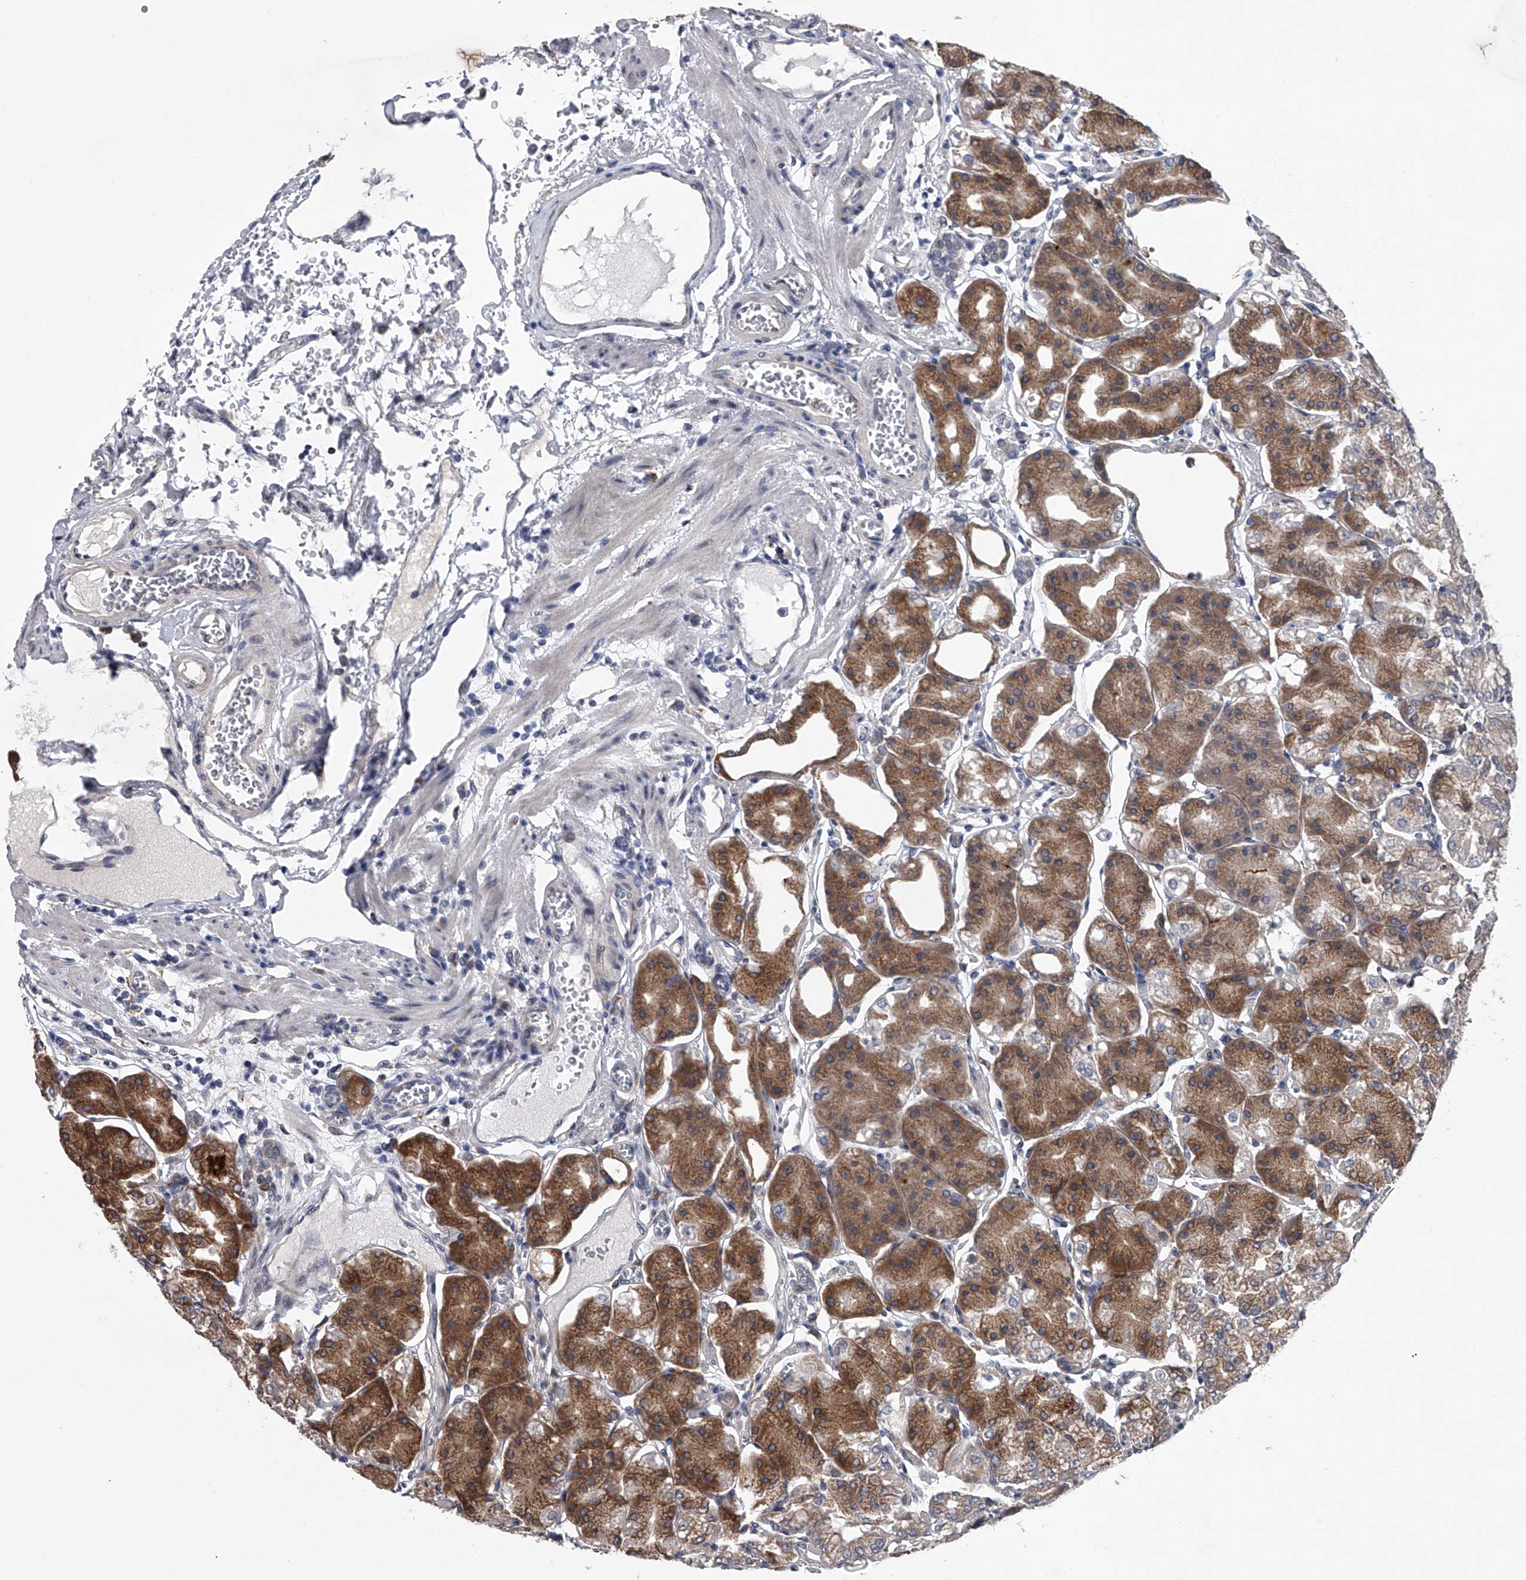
{"staining": {"intensity": "moderate", "quantity": ">75%", "location": "cytoplasmic/membranous"}, "tissue": "stomach", "cell_type": "Glandular cells", "image_type": "normal", "snomed": [{"axis": "morphology", "description": "Normal tissue, NOS"}, {"axis": "topography", "description": "Stomach, lower"}], "caption": "Glandular cells demonstrate medium levels of moderate cytoplasmic/membranous expression in approximately >75% of cells in benign human stomach. Ihc stains the protein in brown and the nuclei are stained blue.", "gene": "TRIM8", "patient": {"sex": "male", "age": 71}}